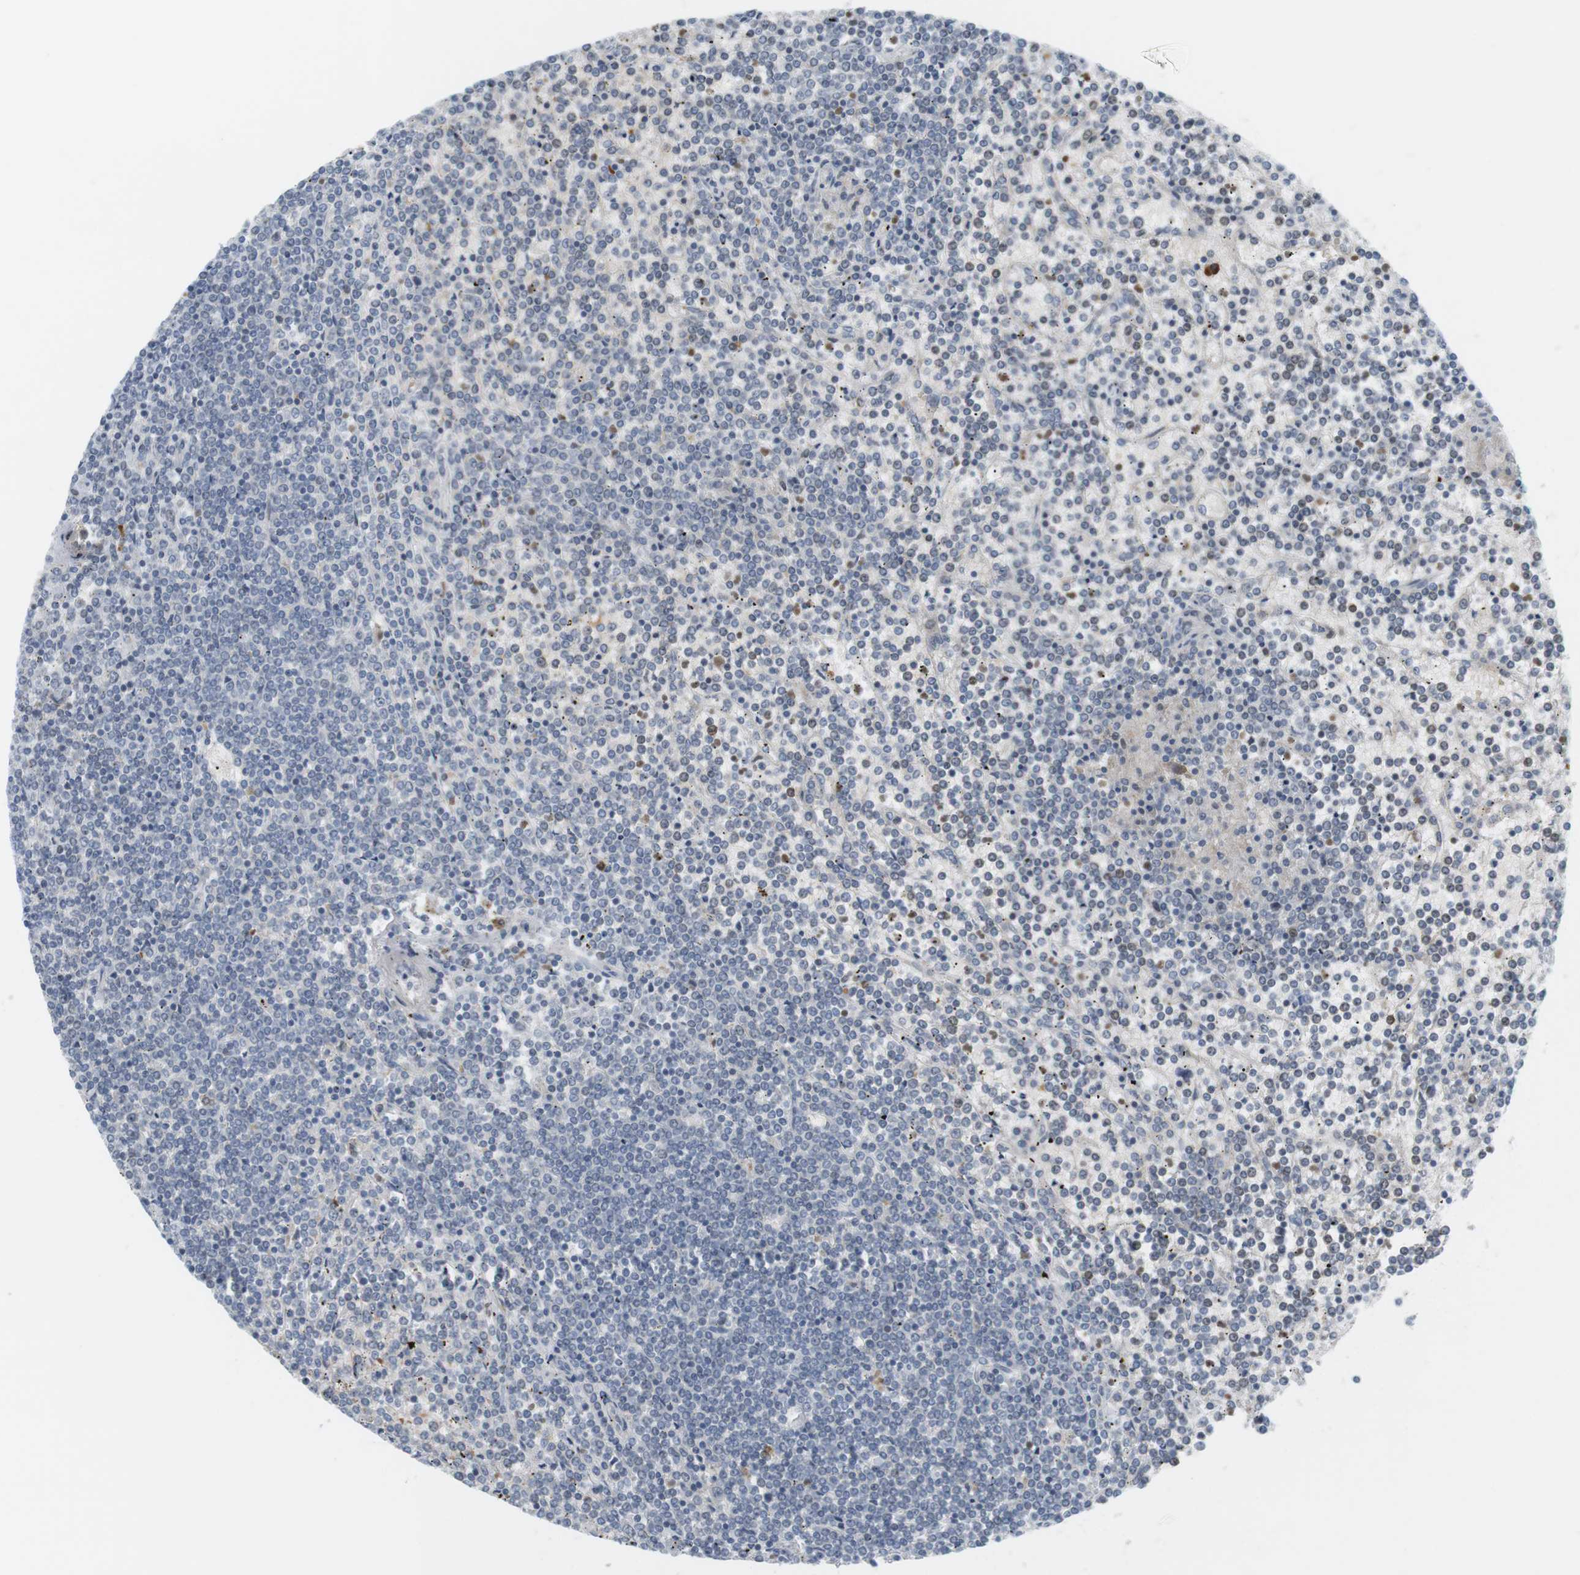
{"staining": {"intensity": "weak", "quantity": "<25%", "location": "nuclear"}, "tissue": "lymphoma", "cell_type": "Tumor cells", "image_type": "cancer", "snomed": [{"axis": "morphology", "description": "Malignant lymphoma, non-Hodgkin's type, Low grade"}, {"axis": "topography", "description": "Spleen"}], "caption": "This is a micrograph of immunohistochemistry staining of lymphoma, which shows no staining in tumor cells. The staining is performed using DAB brown chromogen with nuclei counter-stained in using hematoxylin.", "gene": "DMC1", "patient": {"sex": "female", "age": 19}}